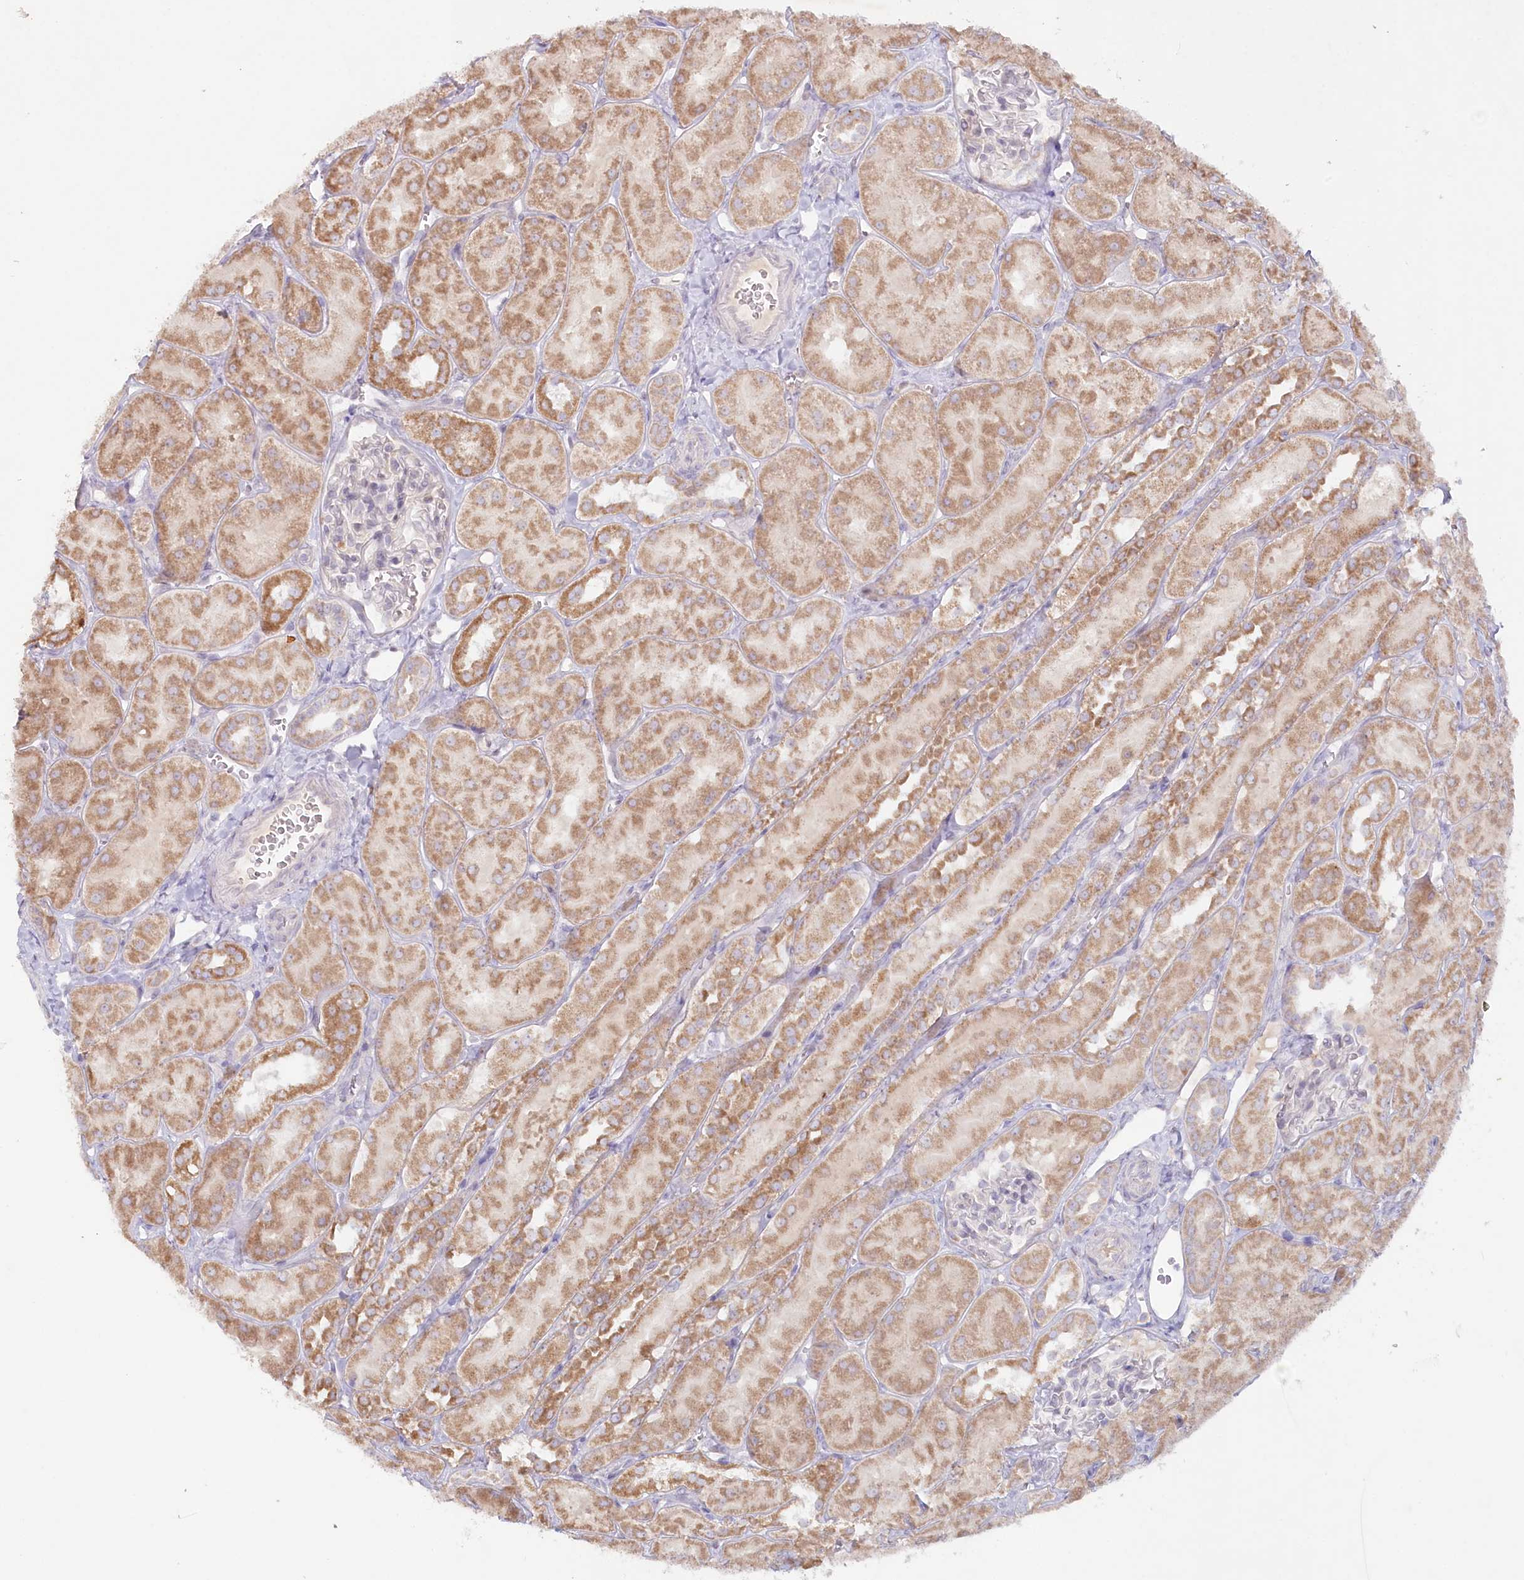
{"staining": {"intensity": "negative", "quantity": "none", "location": "none"}, "tissue": "kidney", "cell_type": "Cells in glomeruli", "image_type": "normal", "snomed": [{"axis": "morphology", "description": "Normal tissue, NOS"}, {"axis": "topography", "description": "Kidney"}, {"axis": "topography", "description": "Urinary bladder"}], "caption": "High magnification brightfield microscopy of normal kidney stained with DAB (3,3'-diaminobenzidine) (brown) and counterstained with hematoxylin (blue): cells in glomeruli show no significant positivity.", "gene": "PSAPL1", "patient": {"sex": "male", "age": 16}}